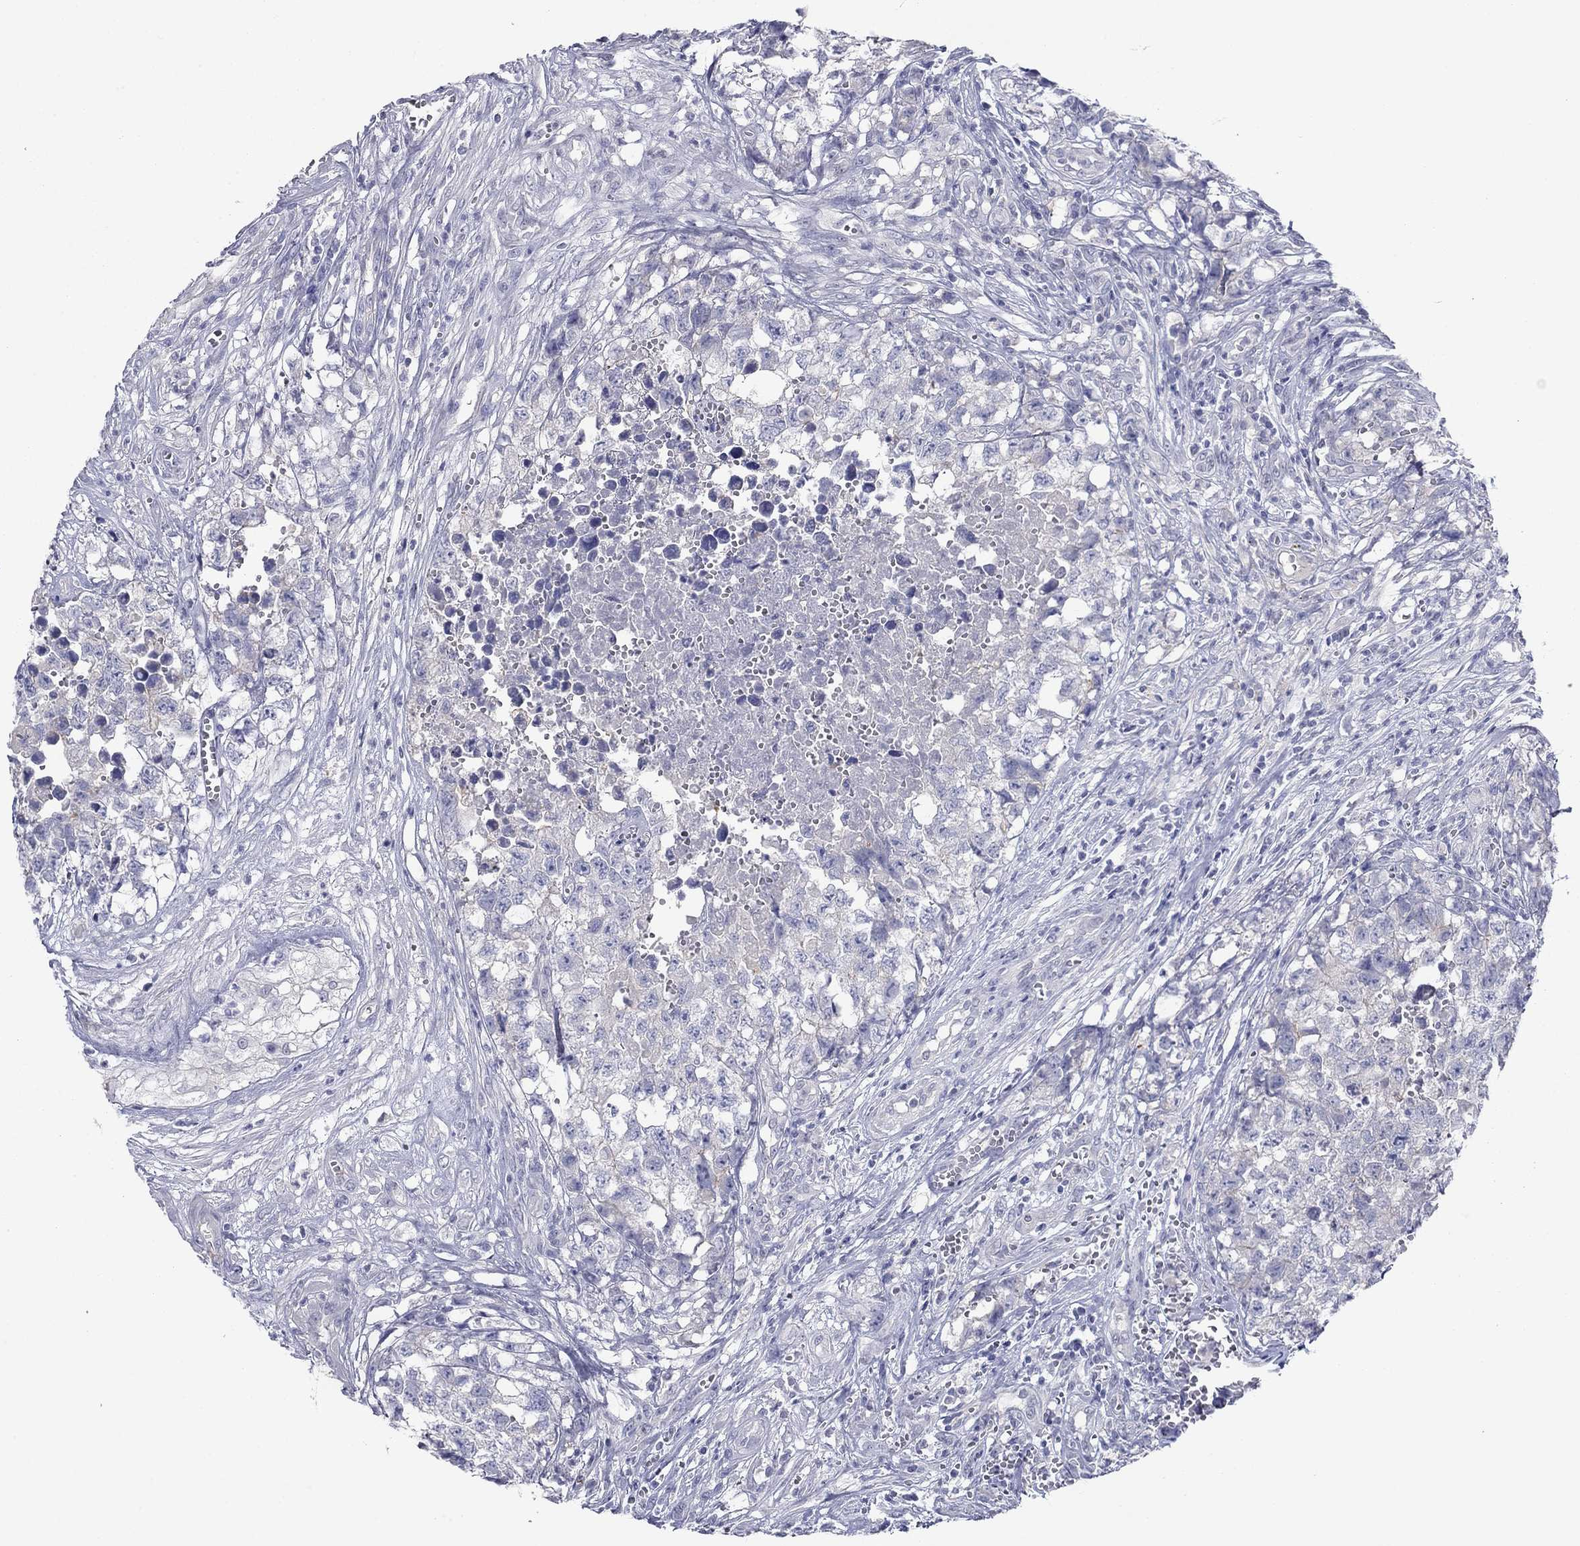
{"staining": {"intensity": "negative", "quantity": "none", "location": "none"}, "tissue": "testis cancer", "cell_type": "Tumor cells", "image_type": "cancer", "snomed": [{"axis": "morphology", "description": "Seminoma, NOS"}, {"axis": "morphology", "description": "Carcinoma, Embryonal, NOS"}, {"axis": "topography", "description": "Testis"}], "caption": "Tumor cells show no significant staining in testis cancer. Nuclei are stained in blue.", "gene": "PLS1", "patient": {"sex": "male", "age": 22}}